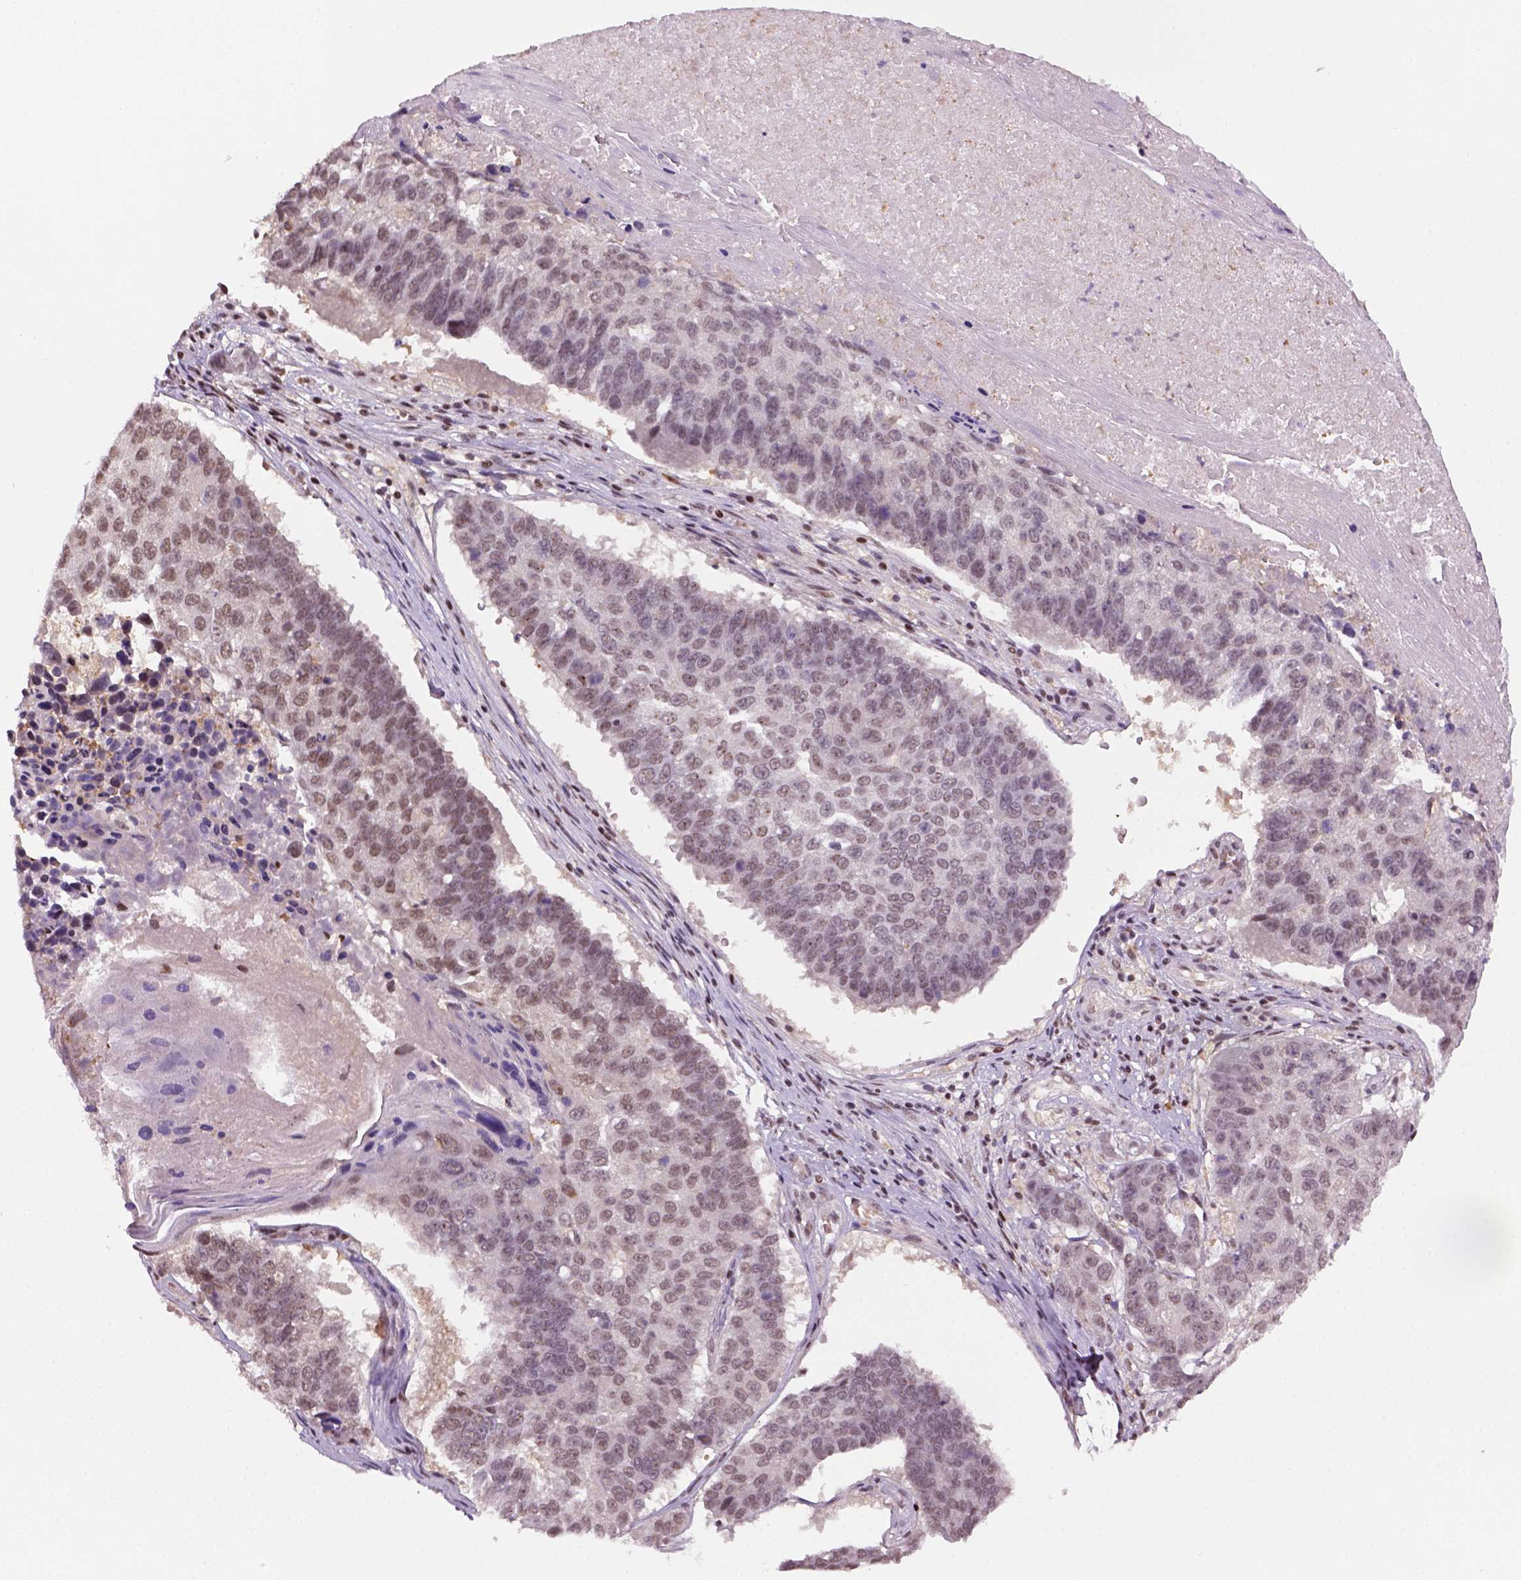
{"staining": {"intensity": "weak", "quantity": "25%-75%", "location": "nuclear"}, "tissue": "lung cancer", "cell_type": "Tumor cells", "image_type": "cancer", "snomed": [{"axis": "morphology", "description": "Squamous cell carcinoma, NOS"}, {"axis": "topography", "description": "Lung"}], "caption": "Weak nuclear protein positivity is identified in approximately 25%-75% of tumor cells in squamous cell carcinoma (lung). Using DAB (3,3'-diaminobenzidine) (brown) and hematoxylin (blue) stains, captured at high magnification using brightfield microscopy.", "gene": "GOT1", "patient": {"sex": "male", "age": 73}}